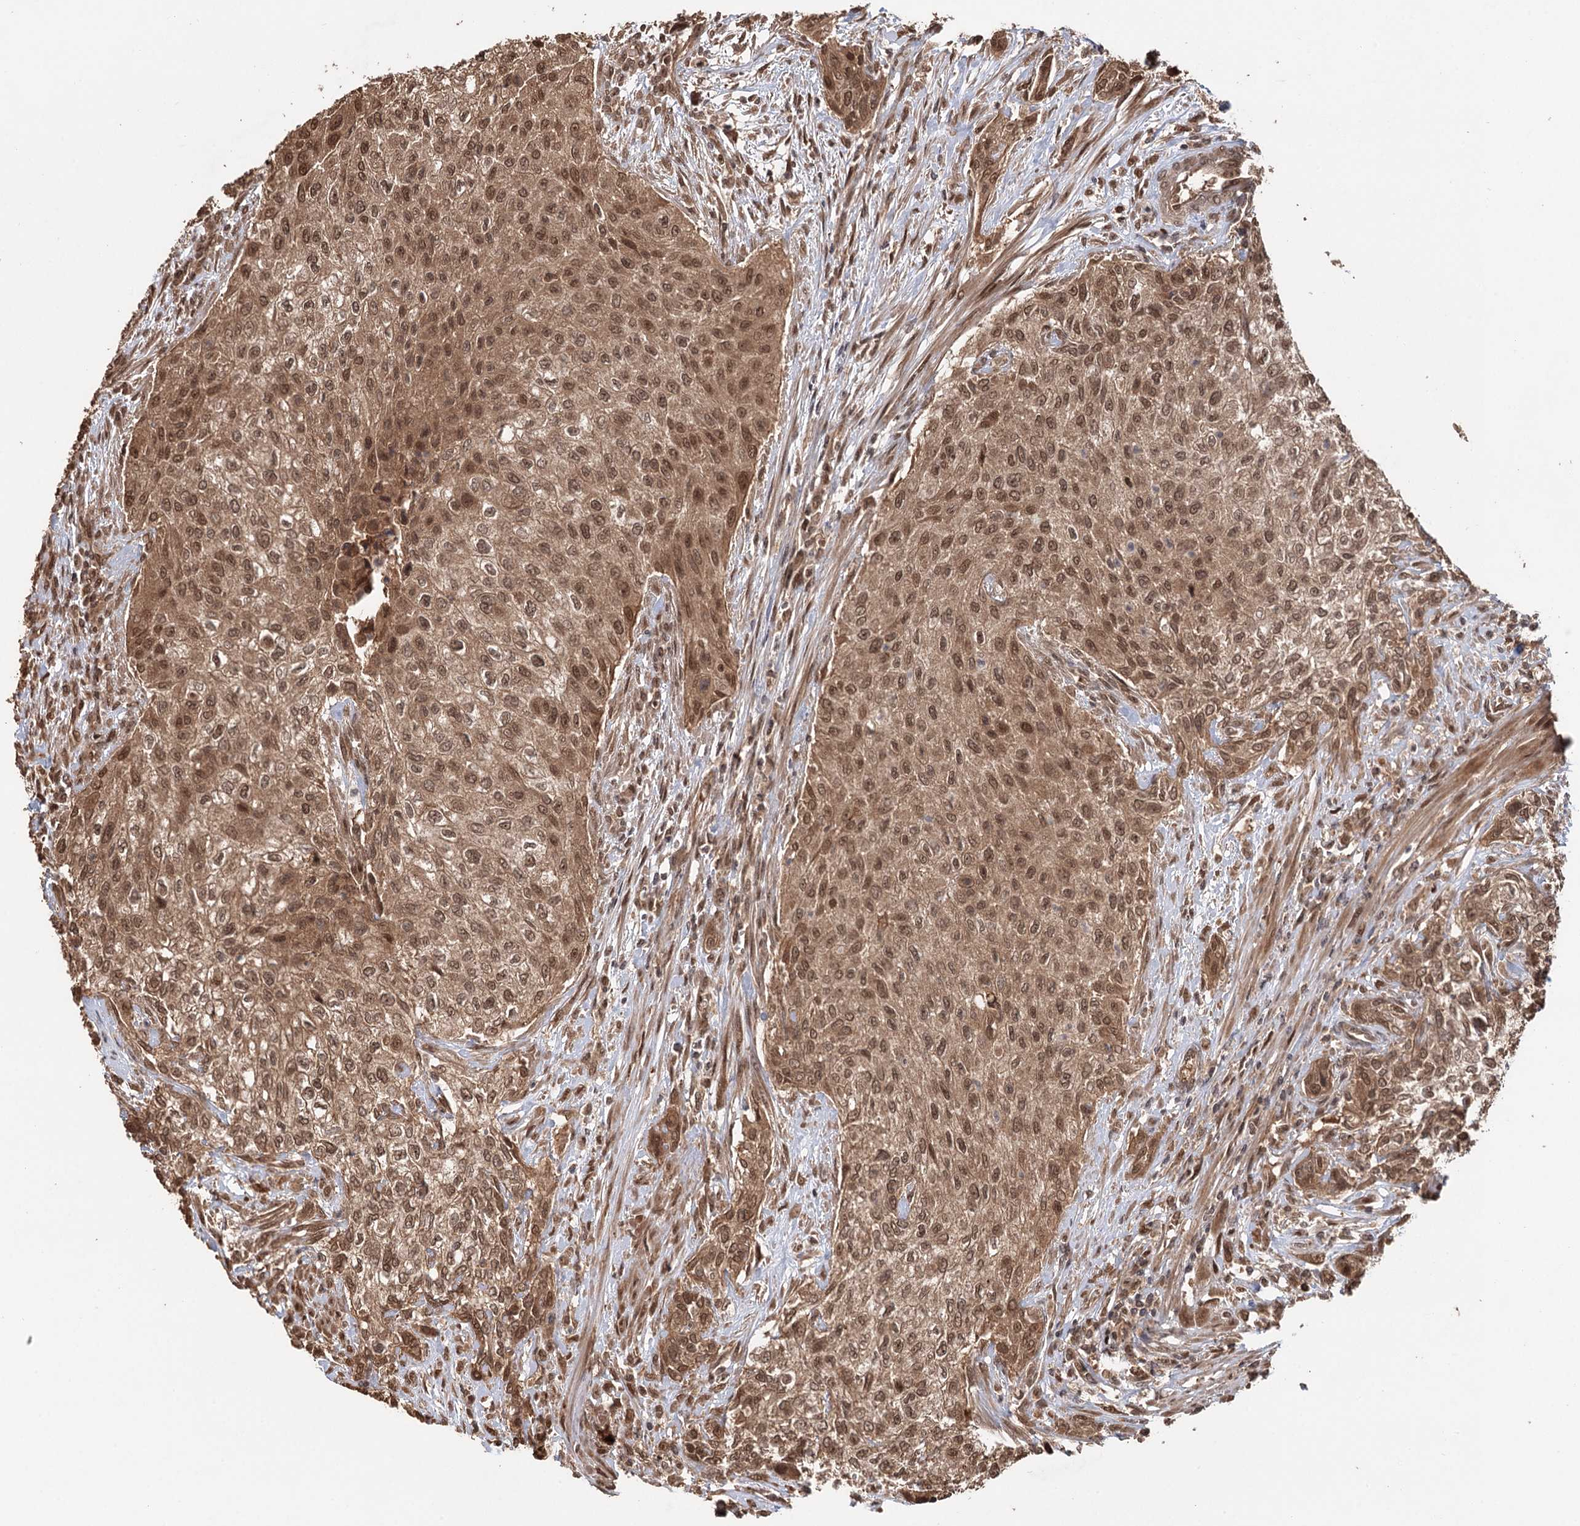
{"staining": {"intensity": "moderate", "quantity": ">75%", "location": "cytoplasmic/membranous,nuclear"}, "tissue": "urothelial cancer", "cell_type": "Tumor cells", "image_type": "cancer", "snomed": [{"axis": "morphology", "description": "Normal tissue, NOS"}, {"axis": "morphology", "description": "Urothelial carcinoma, NOS"}, {"axis": "topography", "description": "Urinary bladder"}, {"axis": "topography", "description": "Peripheral nerve tissue"}], "caption": "Immunohistochemistry histopathology image of urothelial cancer stained for a protein (brown), which reveals medium levels of moderate cytoplasmic/membranous and nuclear positivity in about >75% of tumor cells.", "gene": "N6AMT1", "patient": {"sex": "male", "age": 35}}